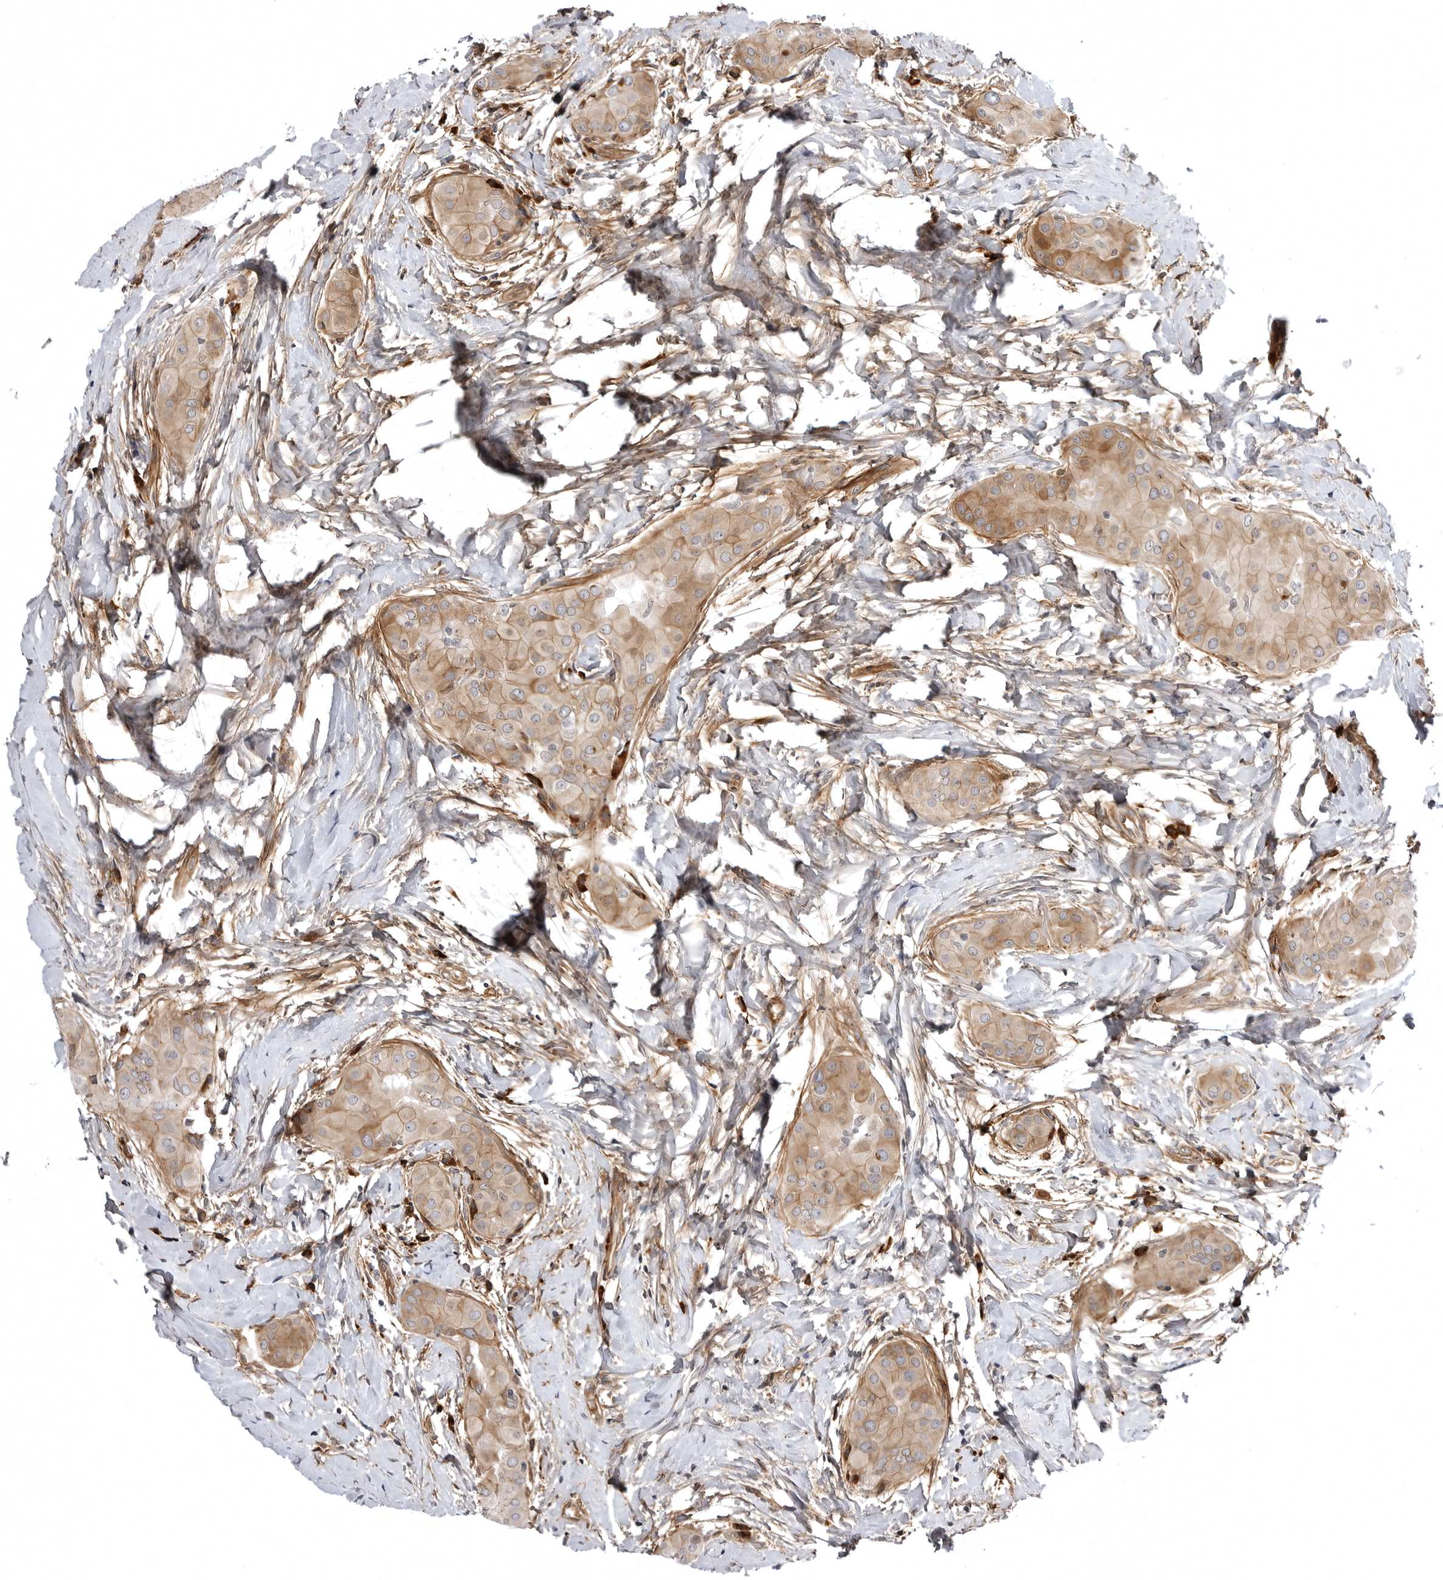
{"staining": {"intensity": "moderate", "quantity": ">75%", "location": "cytoplasmic/membranous"}, "tissue": "thyroid cancer", "cell_type": "Tumor cells", "image_type": "cancer", "snomed": [{"axis": "morphology", "description": "Papillary adenocarcinoma, NOS"}, {"axis": "topography", "description": "Thyroid gland"}], "caption": "Immunohistochemical staining of human thyroid cancer (papillary adenocarcinoma) demonstrates moderate cytoplasmic/membranous protein positivity in approximately >75% of tumor cells.", "gene": "ARL5A", "patient": {"sex": "male", "age": 33}}